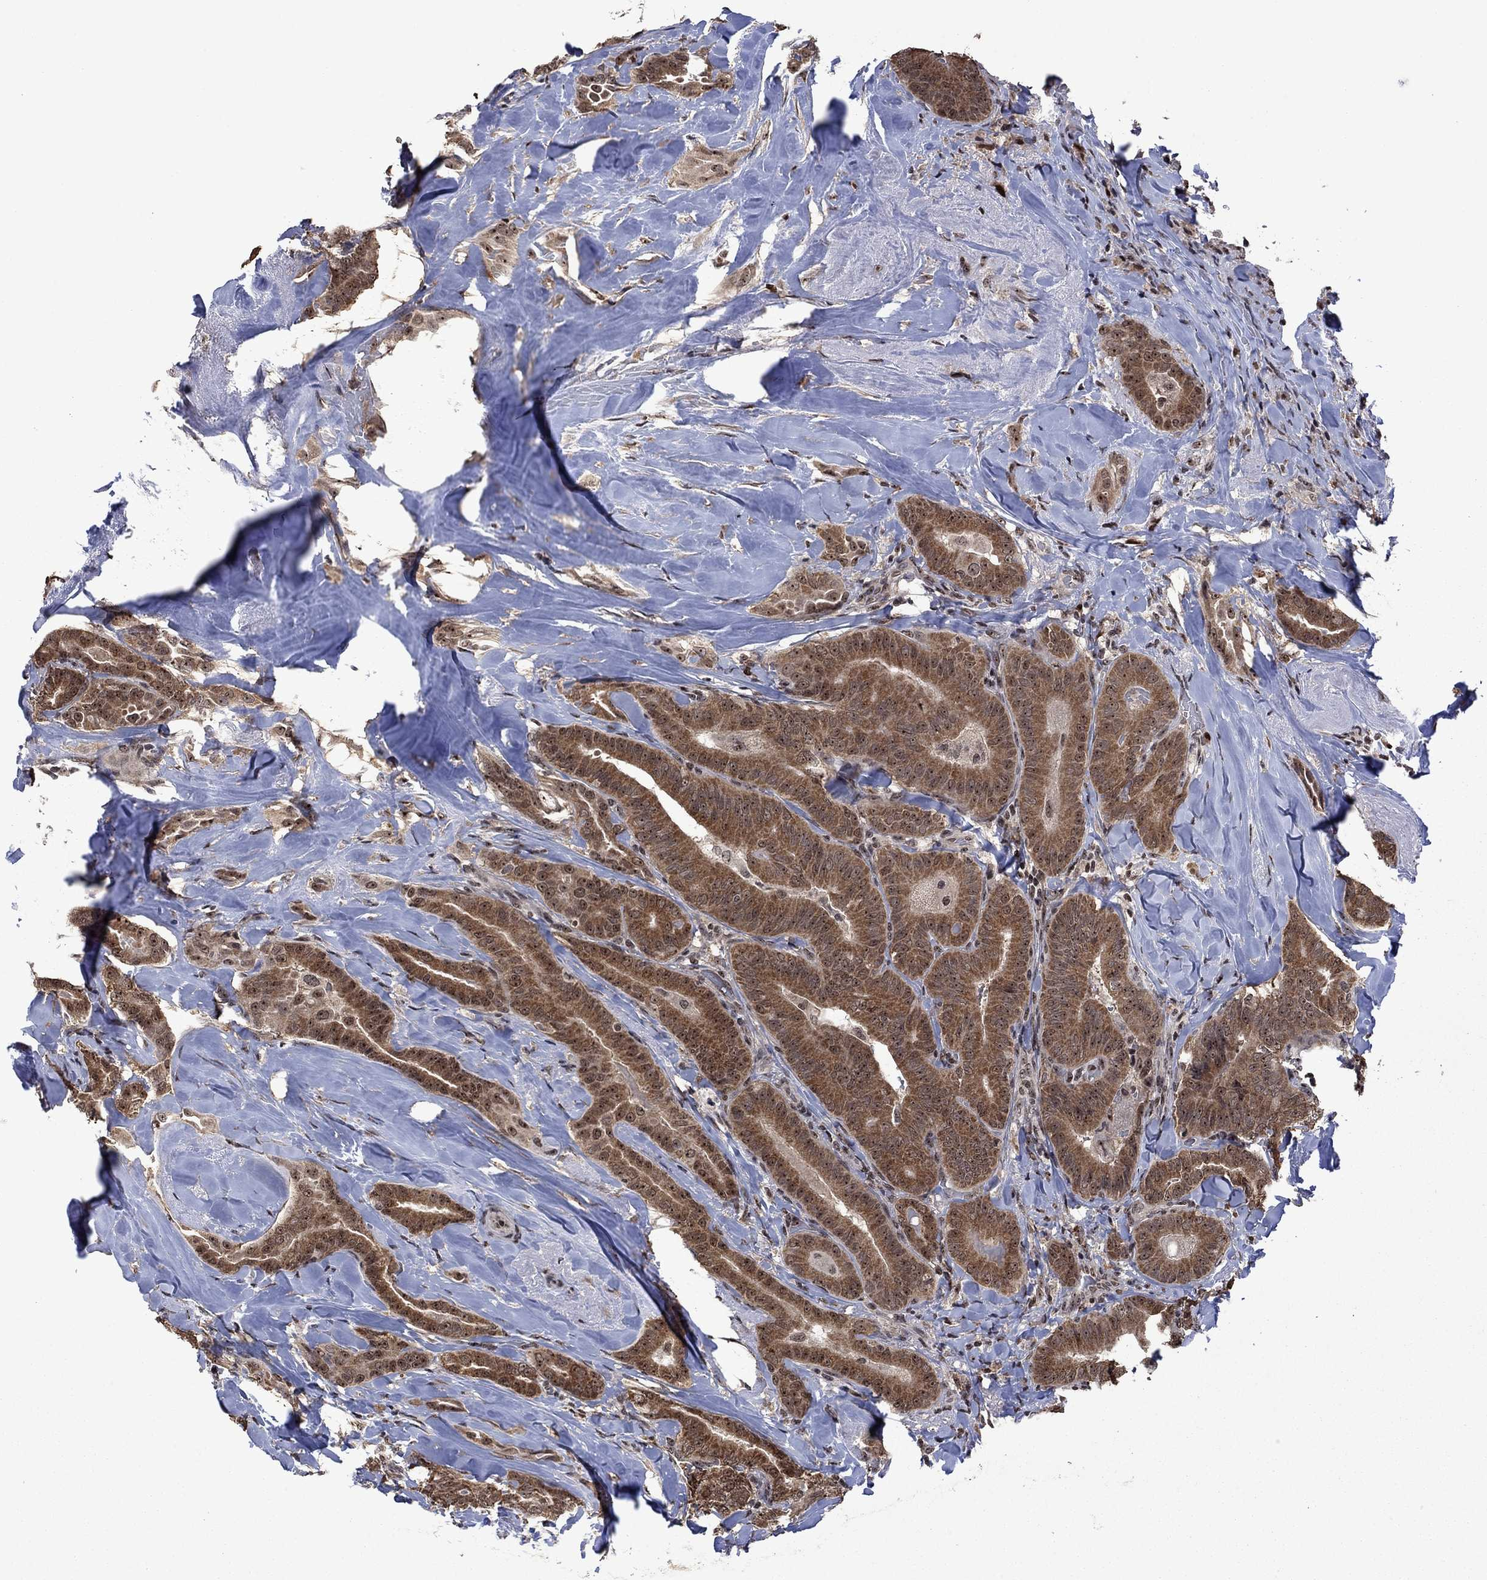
{"staining": {"intensity": "moderate", "quantity": ">75%", "location": "cytoplasmic/membranous"}, "tissue": "thyroid cancer", "cell_type": "Tumor cells", "image_type": "cancer", "snomed": [{"axis": "morphology", "description": "Papillary adenocarcinoma, NOS"}, {"axis": "topography", "description": "Thyroid gland"}], "caption": "Tumor cells show medium levels of moderate cytoplasmic/membranous expression in about >75% of cells in human papillary adenocarcinoma (thyroid).", "gene": "FBL", "patient": {"sex": "male", "age": 61}}